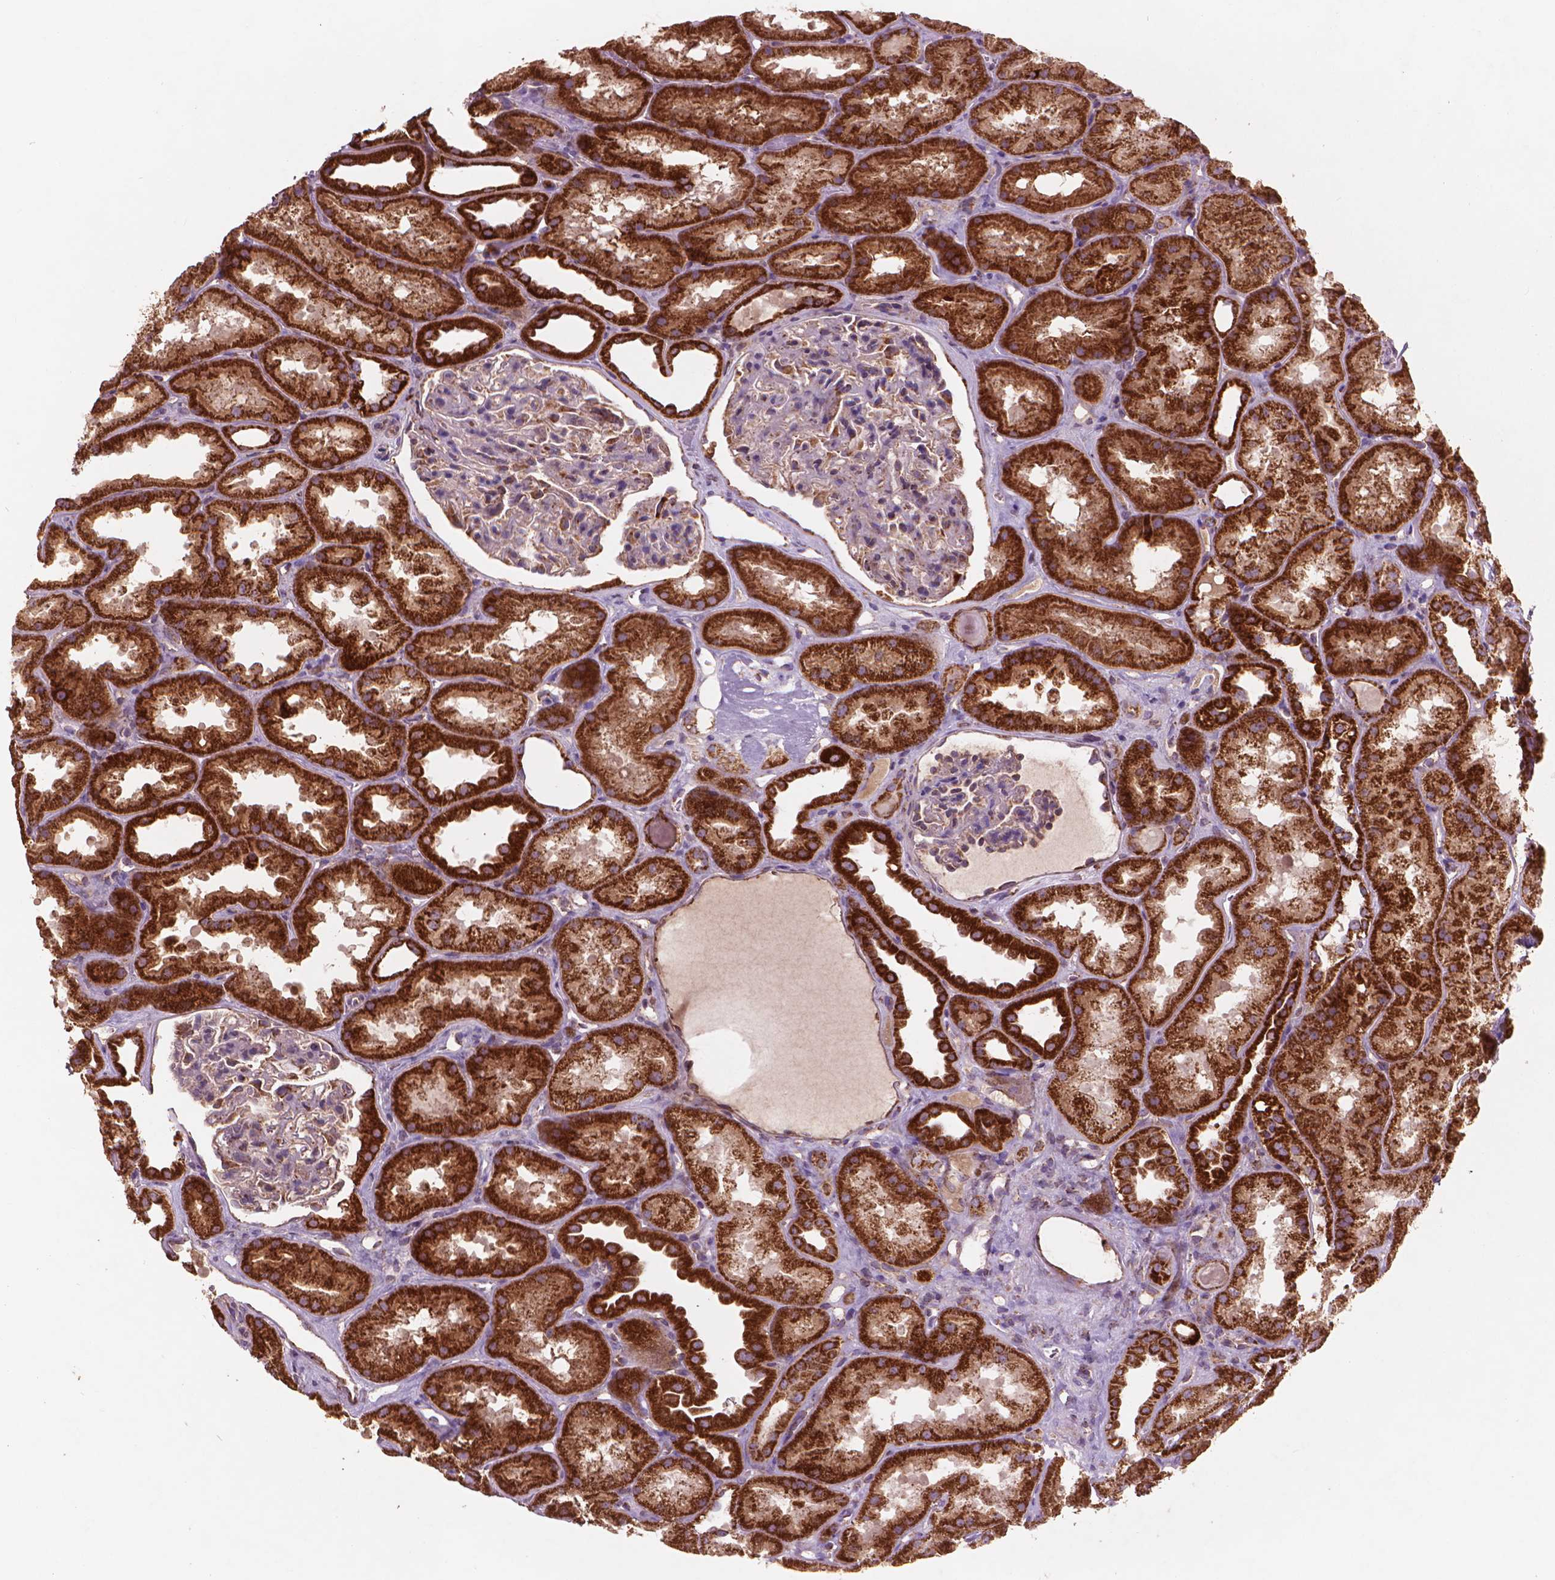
{"staining": {"intensity": "weak", "quantity": "<25%", "location": "cytoplasmic/membranous"}, "tissue": "kidney", "cell_type": "Cells in glomeruli", "image_type": "normal", "snomed": [{"axis": "morphology", "description": "Normal tissue, NOS"}, {"axis": "topography", "description": "Kidney"}], "caption": "High power microscopy micrograph of an IHC histopathology image of normal kidney, revealing no significant positivity in cells in glomeruli.", "gene": "NLRX1", "patient": {"sex": "male", "age": 61}}